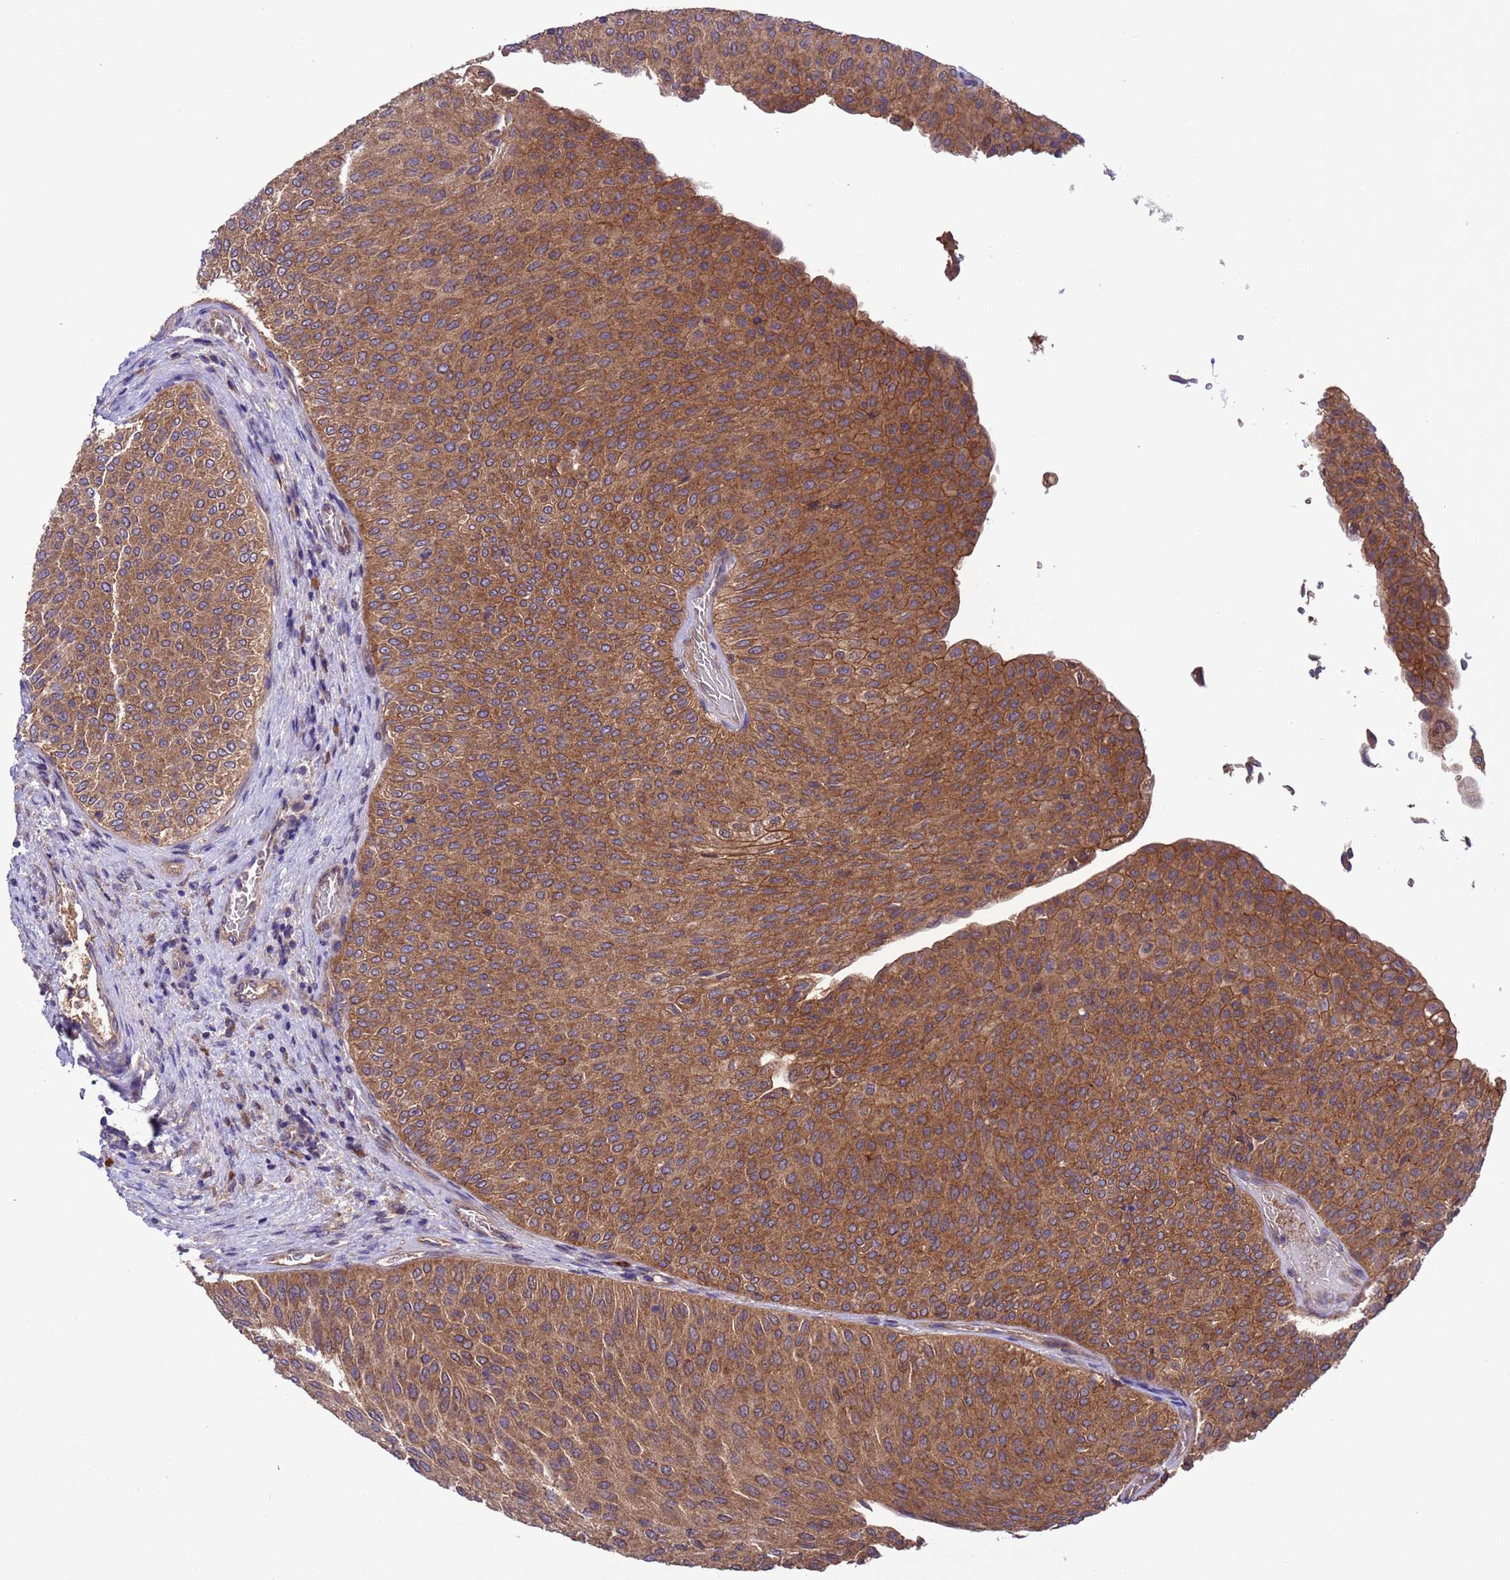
{"staining": {"intensity": "moderate", "quantity": ">75%", "location": "cytoplasmic/membranous"}, "tissue": "urothelial cancer", "cell_type": "Tumor cells", "image_type": "cancer", "snomed": [{"axis": "morphology", "description": "Urothelial carcinoma, Low grade"}, {"axis": "topography", "description": "Urinary bladder"}], "caption": "Immunohistochemical staining of urothelial carcinoma (low-grade) displays moderate cytoplasmic/membranous protein staining in about >75% of tumor cells.", "gene": "ARHGAP12", "patient": {"sex": "male", "age": 78}}